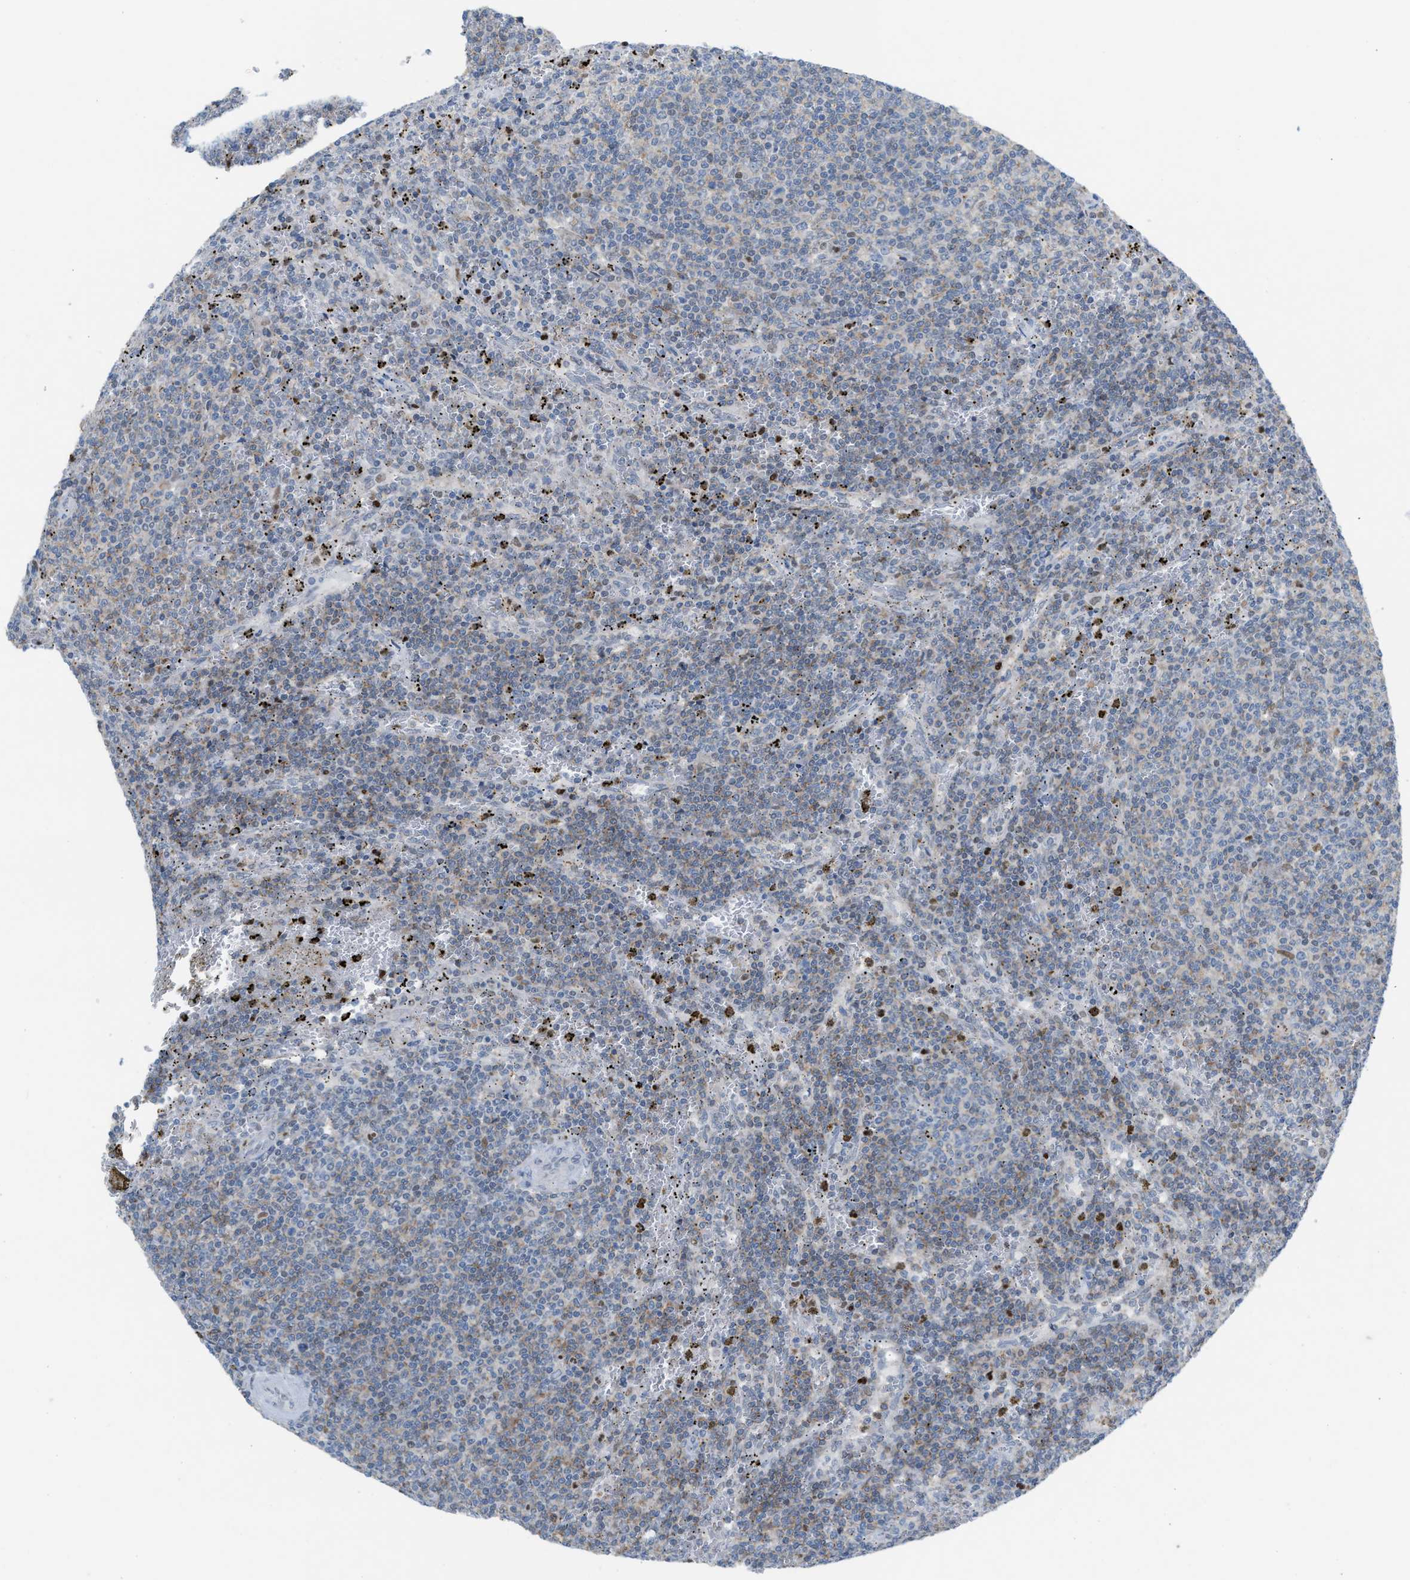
{"staining": {"intensity": "weak", "quantity": "25%-75%", "location": "cytoplasmic/membranous"}, "tissue": "lymphoma", "cell_type": "Tumor cells", "image_type": "cancer", "snomed": [{"axis": "morphology", "description": "Malignant lymphoma, non-Hodgkin's type, Low grade"}, {"axis": "topography", "description": "Spleen"}], "caption": "This image exhibits immunohistochemistry (IHC) staining of lymphoma, with low weak cytoplasmic/membranous staining in about 25%-75% of tumor cells.", "gene": "PPM1D", "patient": {"sex": "female", "age": 50}}